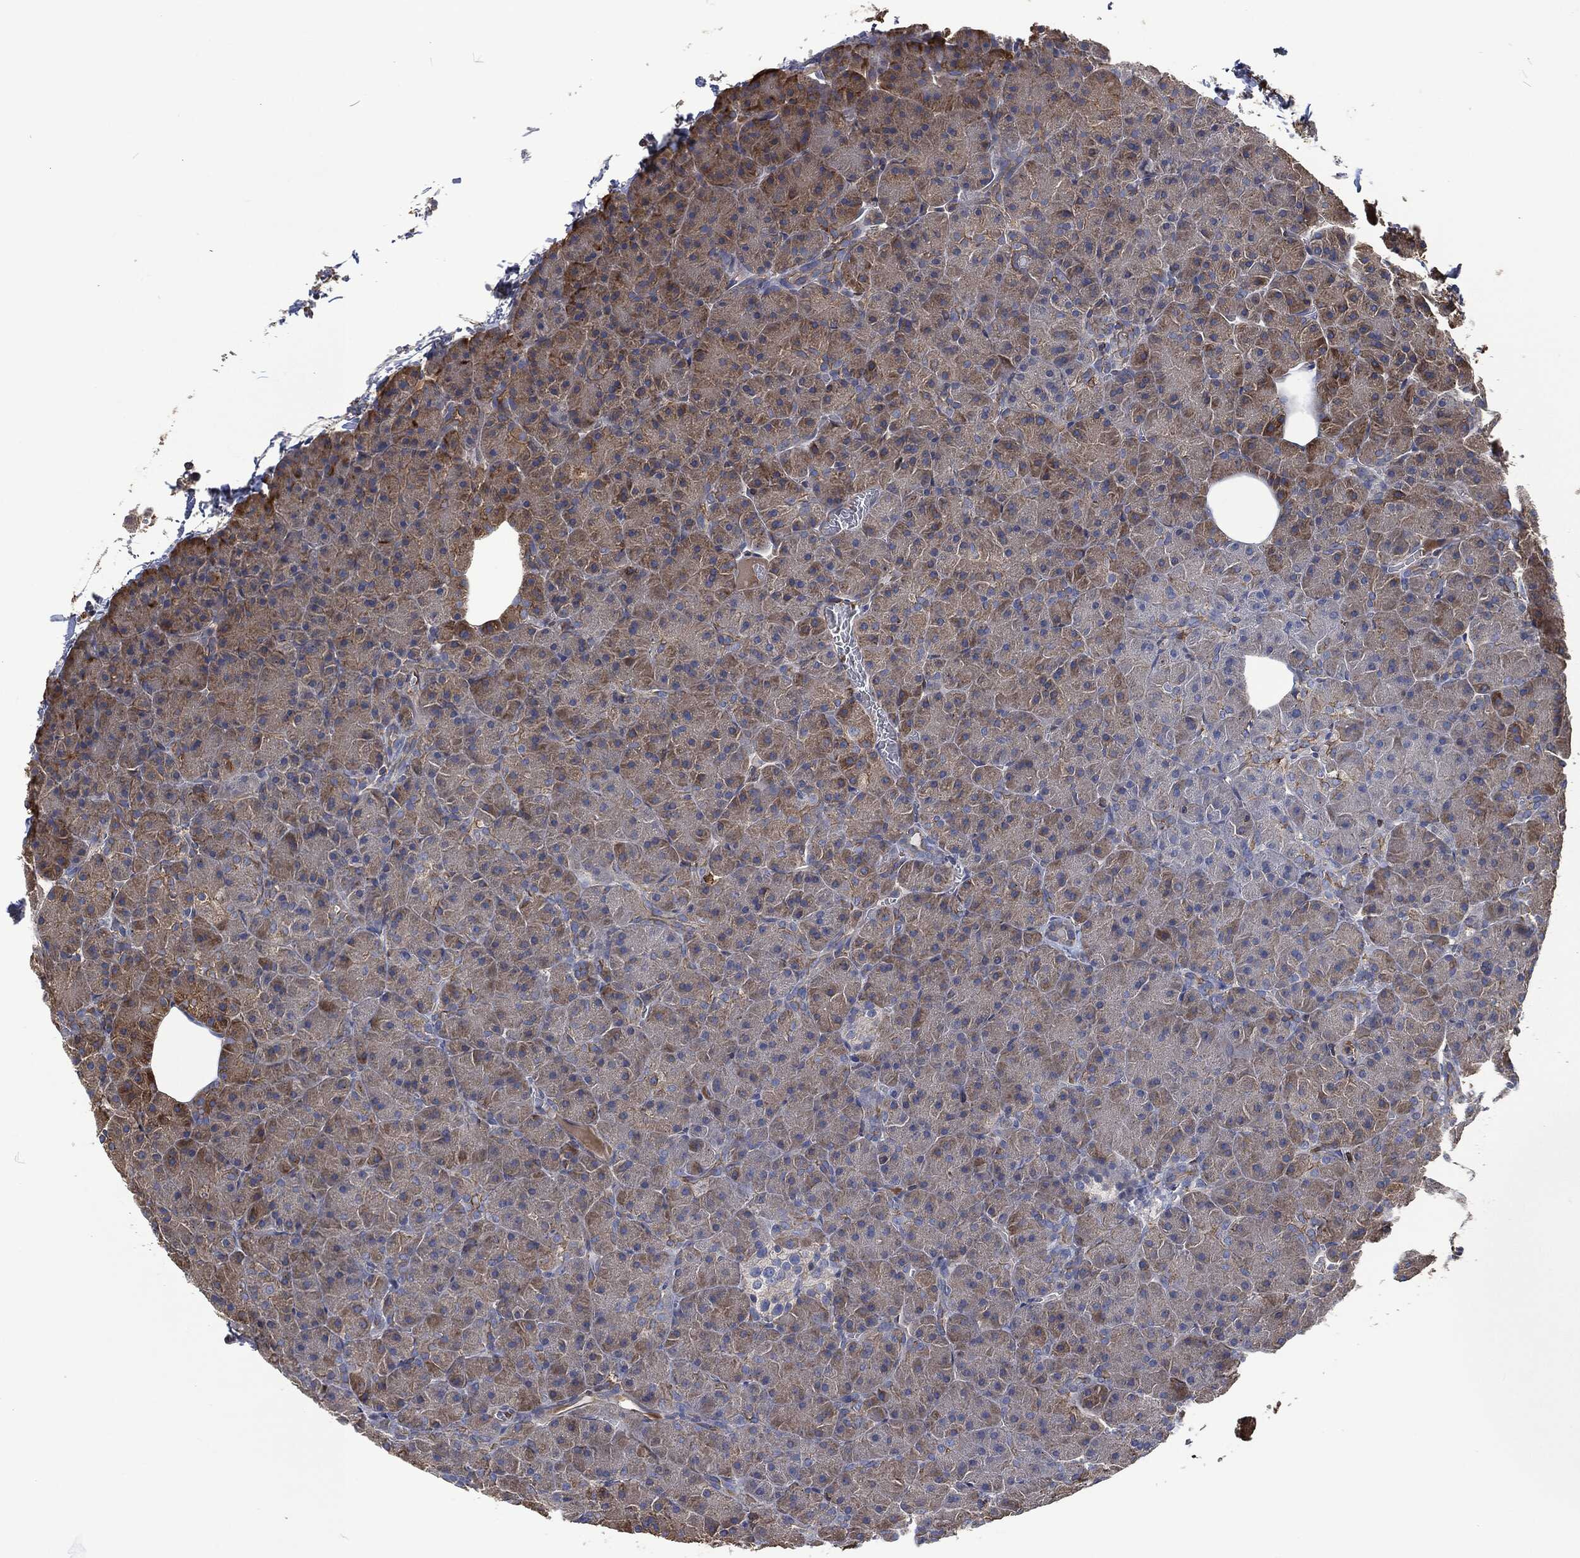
{"staining": {"intensity": "moderate", "quantity": "25%-75%", "location": "cytoplasmic/membranous"}, "tissue": "pancreas", "cell_type": "Exocrine glandular cells", "image_type": "normal", "snomed": [{"axis": "morphology", "description": "Normal tissue, NOS"}, {"axis": "topography", "description": "Pancreas"}], "caption": "Pancreas stained with DAB immunohistochemistry (IHC) shows medium levels of moderate cytoplasmic/membranous staining in about 25%-75% of exocrine glandular cells.", "gene": "LGALS9", "patient": {"sex": "male", "age": 61}}